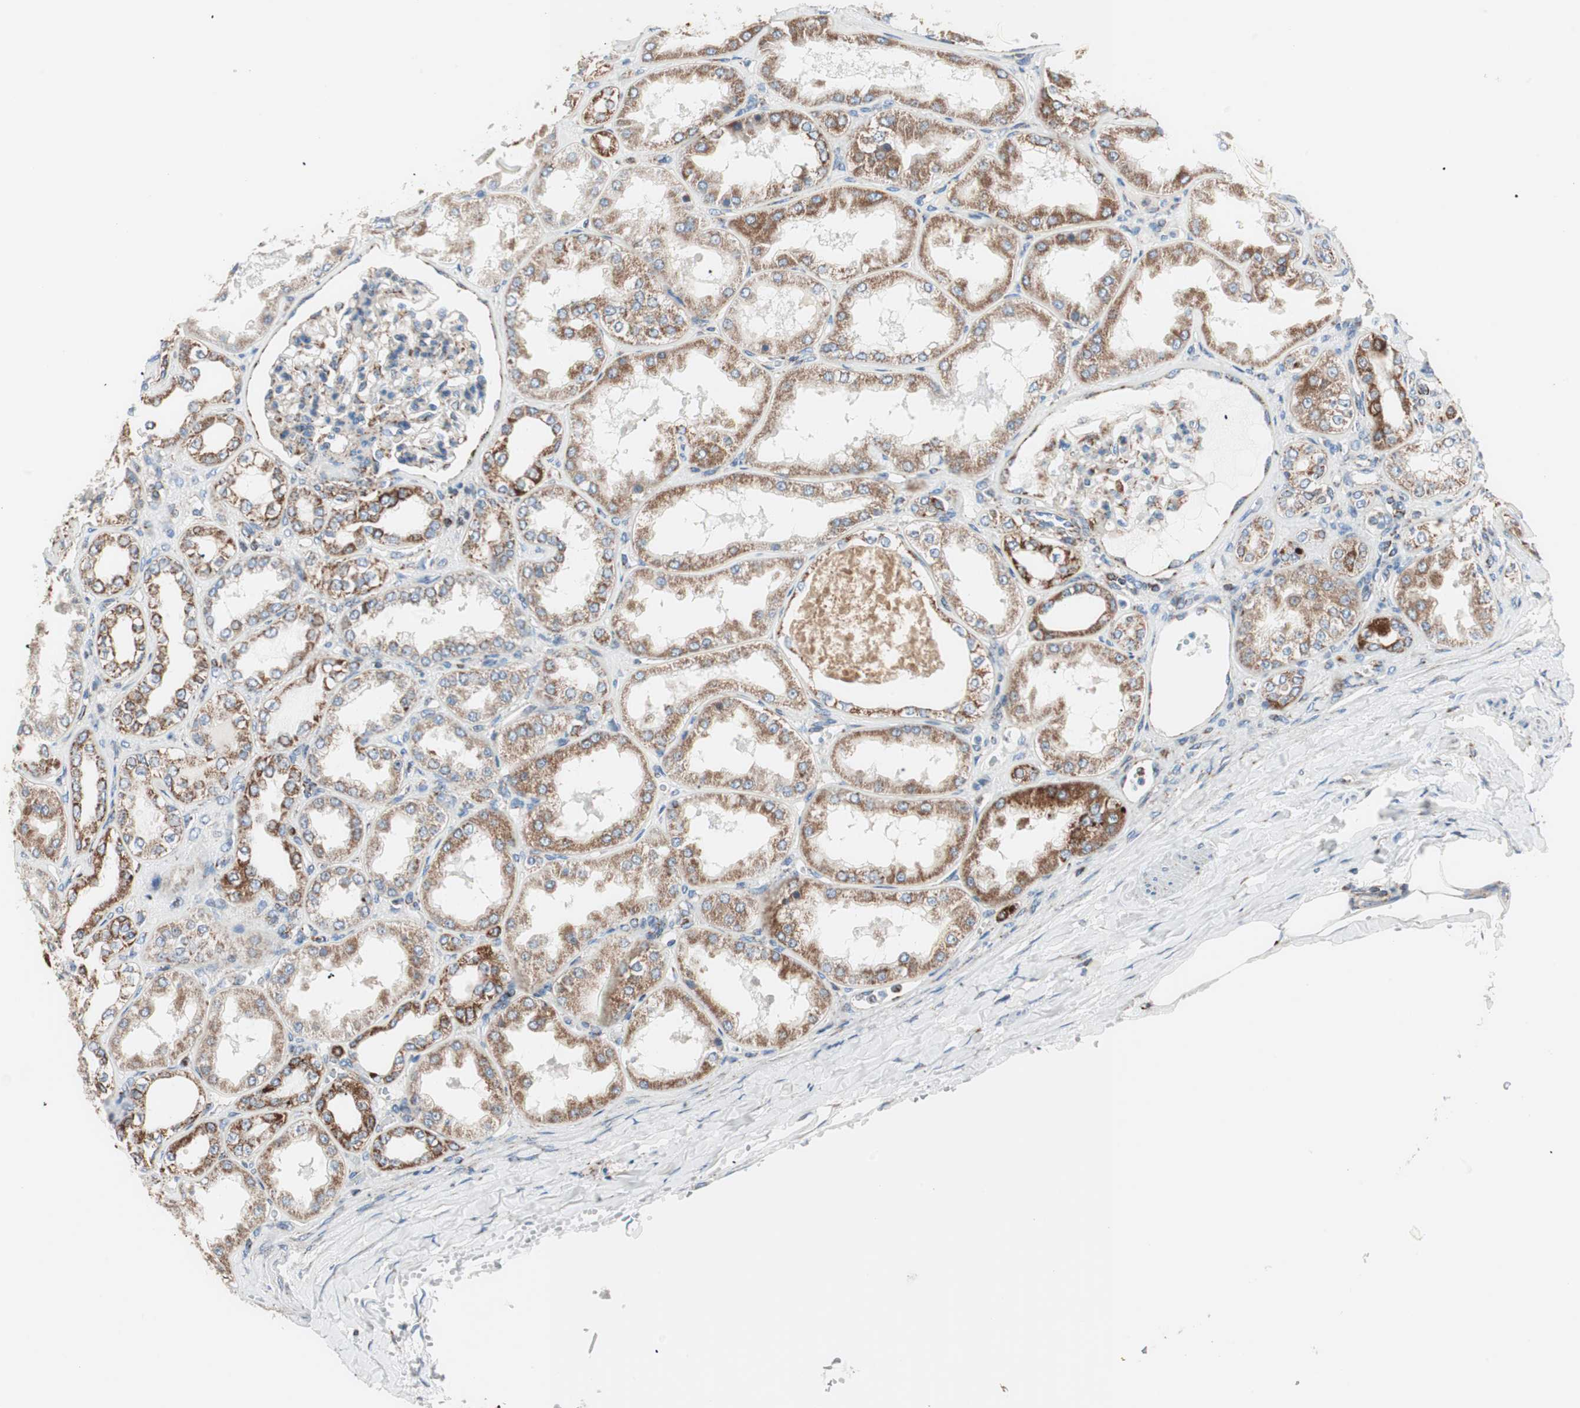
{"staining": {"intensity": "moderate", "quantity": ">75%", "location": "cytoplasmic/membranous"}, "tissue": "kidney", "cell_type": "Cells in glomeruli", "image_type": "normal", "snomed": [{"axis": "morphology", "description": "Normal tissue, NOS"}, {"axis": "topography", "description": "Kidney"}], "caption": "The histopathology image demonstrates immunohistochemical staining of normal kidney. There is moderate cytoplasmic/membranous positivity is seen in approximately >75% of cells in glomeruli.", "gene": "TOMM20", "patient": {"sex": "female", "age": 56}}